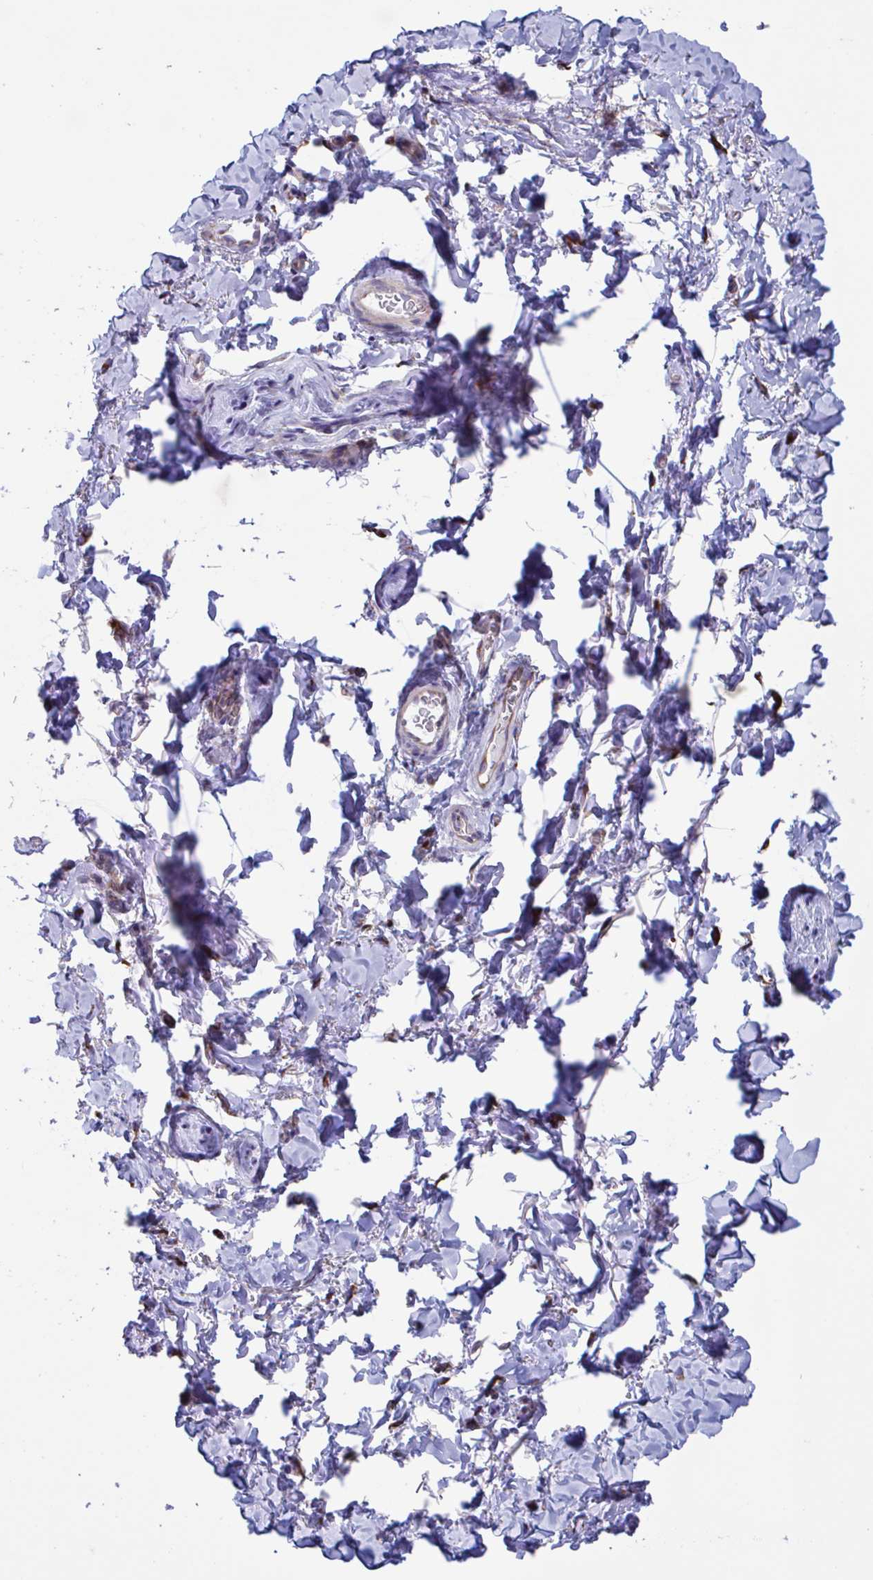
{"staining": {"intensity": "negative", "quantity": "none", "location": "none"}, "tissue": "adipose tissue", "cell_type": "Adipocytes", "image_type": "normal", "snomed": [{"axis": "morphology", "description": "Normal tissue, NOS"}, {"axis": "topography", "description": "Vulva"}, {"axis": "topography", "description": "Peripheral nerve tissue"}], "caption": "An image of adipose tissue stained for a protein shows no brown staining in adipocytes. The staining was performed using DAB to visualize the protein expression in brown, while the nuclei were stained in blue with hematoxylin (Magnification: 20x).", "gene": "PEAK3", "patient": {"sex": "female", "age": 66}}